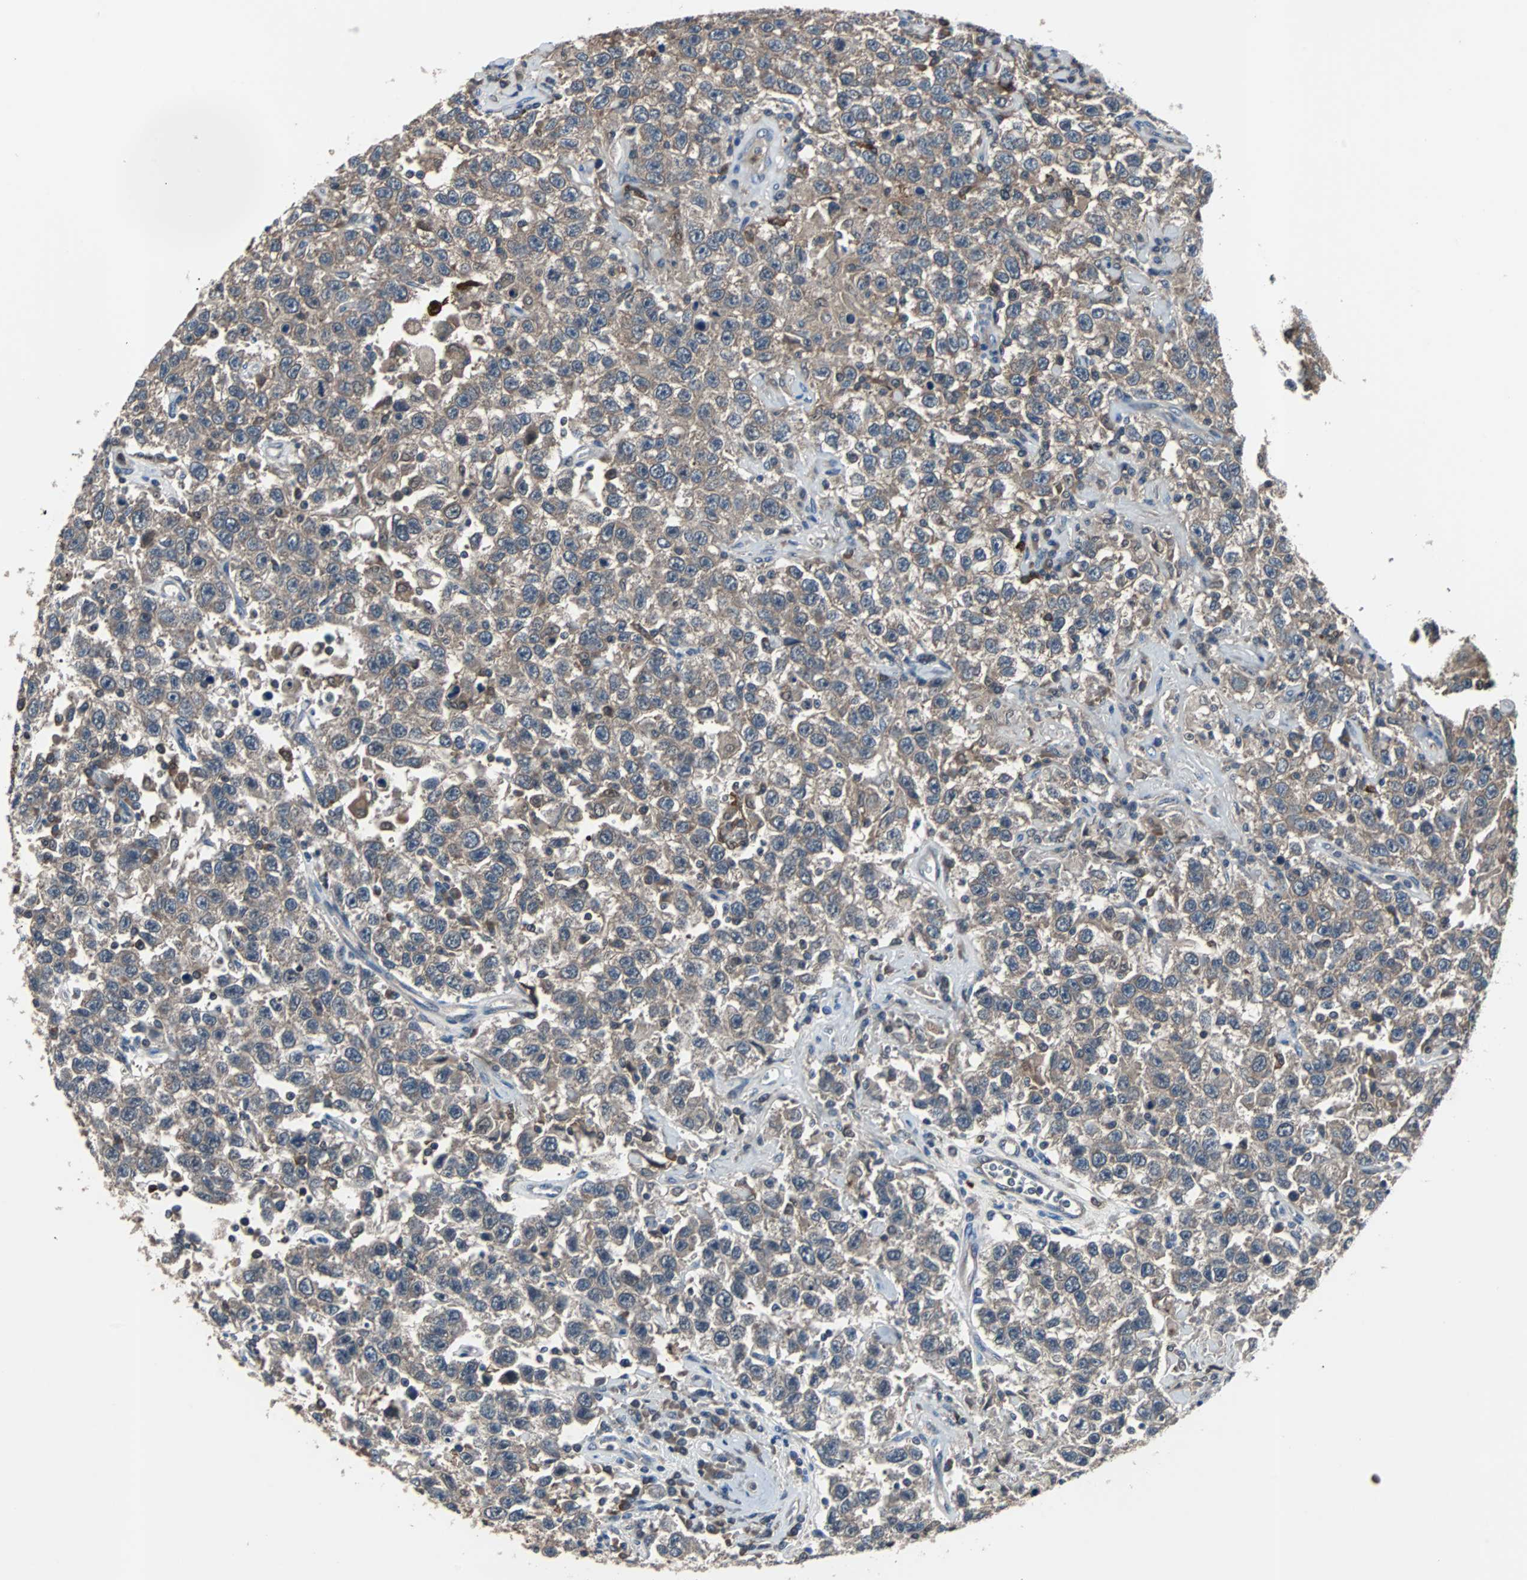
{"staining": {"intensity": "weak", "quantity": ">75%", "location": "cytoplasmic/membranous"}, "tissue": "testis cancer", "cell_type": "Tumor cells", "image_type": "cancer", "snomed": [{"axis": "morphology", "description": "Seminoma, NOS"}, {"axis": "topography", "description": "Testis"}], "caption": "A low amount of weak cytoplasmic/membranous positivity is appreciated in about >75% of tumor cells in testis cancer tissue. (Stains: DAB (3,3'-diaminobenzidine) in brown, nuclei in blue, Microscopy: brightfield microscopy at high magnification).", "gene": "PAK1", "patient": {"sex": "male", "age": 41}}